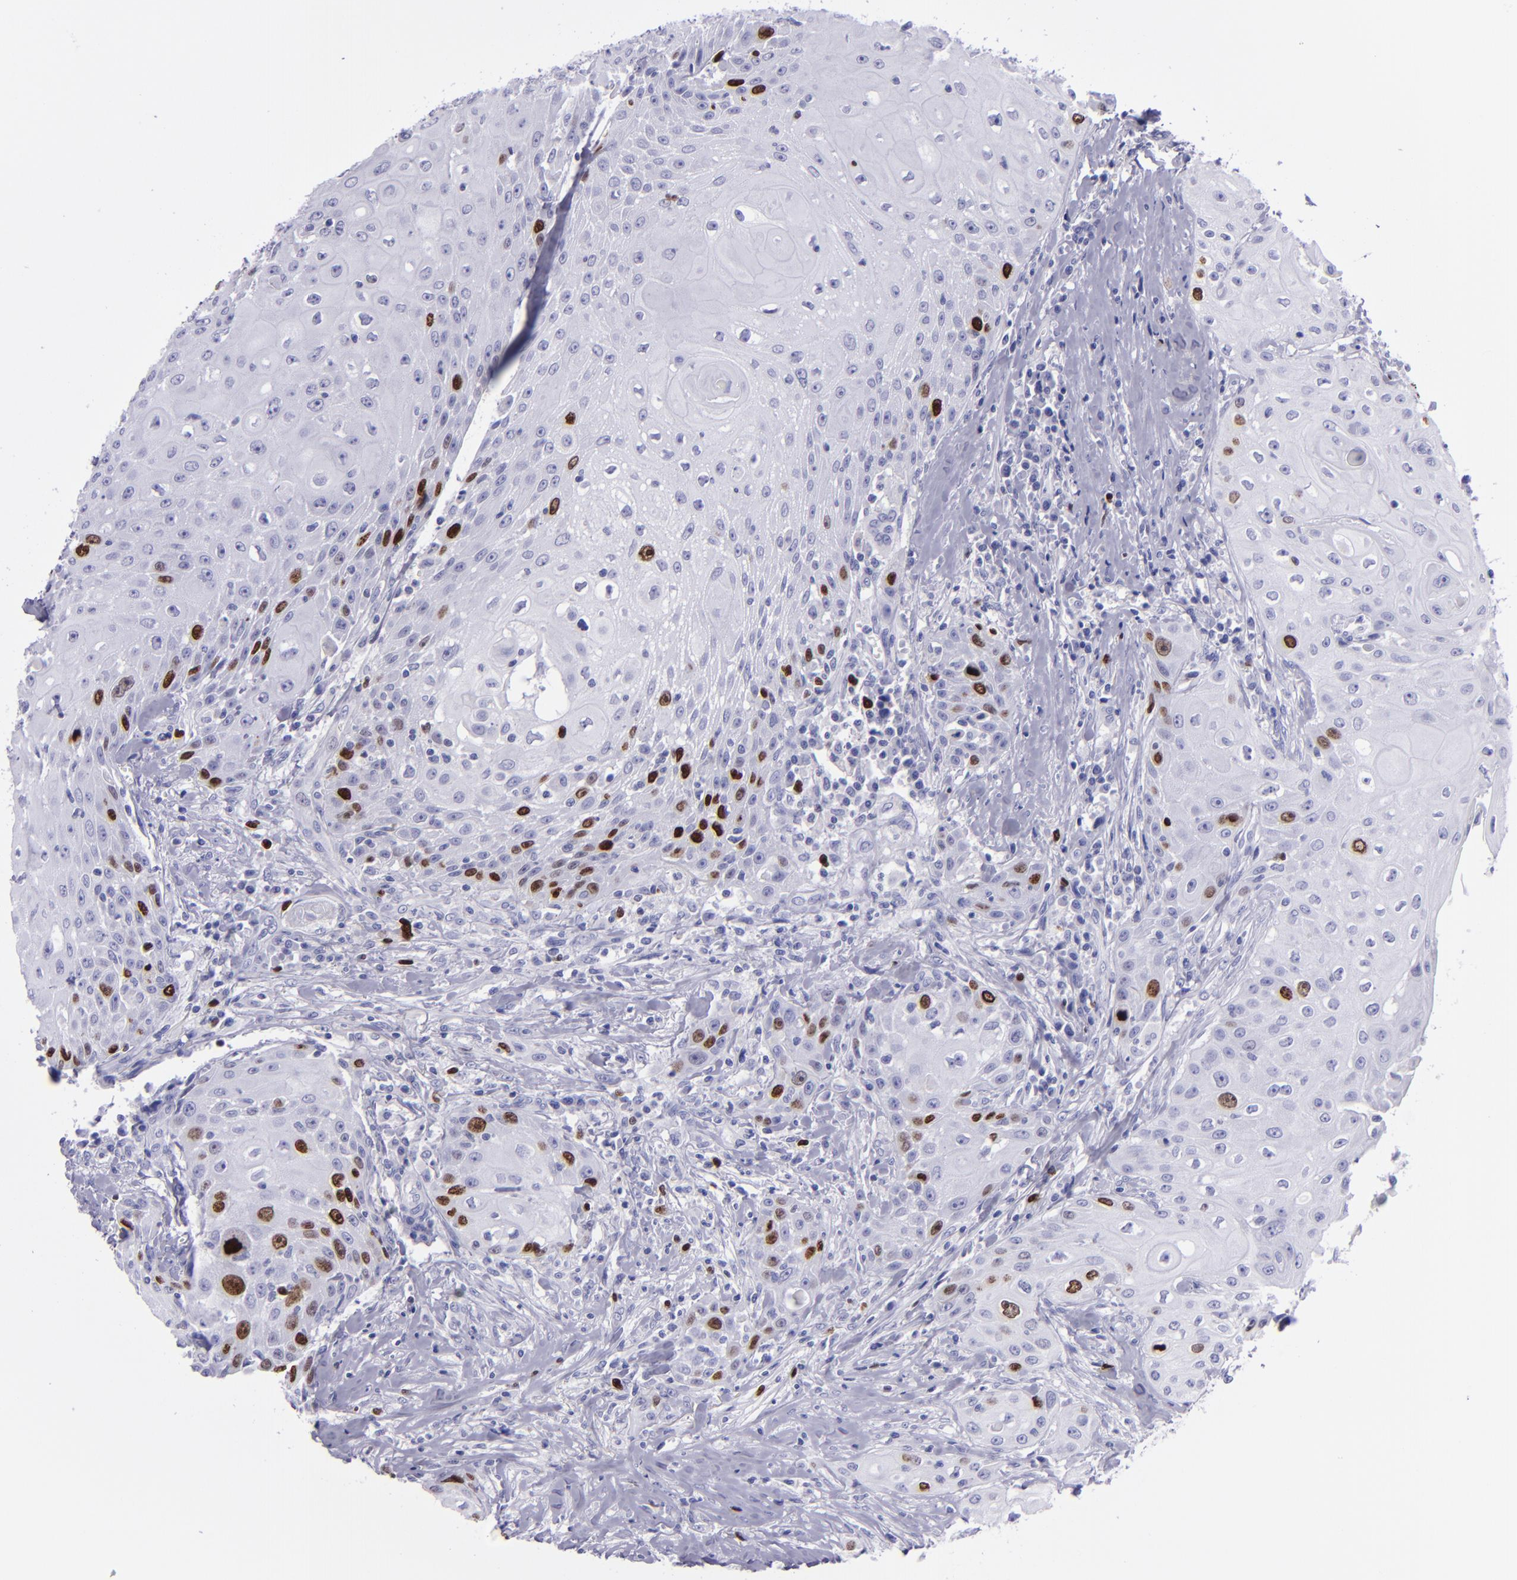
{"staining": {"intensity": "strong", "quantity": "<25%", "location": "nuclear"}, "tissue": "head and neck cancer", "cell_type": "Tumor cells", "image_type": "cancer", "snomed": [{"axis": "morphology", "description": "Squamous cell carcinoma, NOS"}, {"axis": "topography", "description": "Oral tissue"}, {"axis": "topography", "description": "Head-Neck"}], "caption": "Immunohistochemistry of squamous cell carcinoma (head and neck) shows medium levels of strong nuclear positivity in approximately <25% of tumor cells. The protein of interest is shown in brown color, while the nuclei are stained blue.", "gene": "TOP2A", "patient": {"sex": "female", "age": 82}}